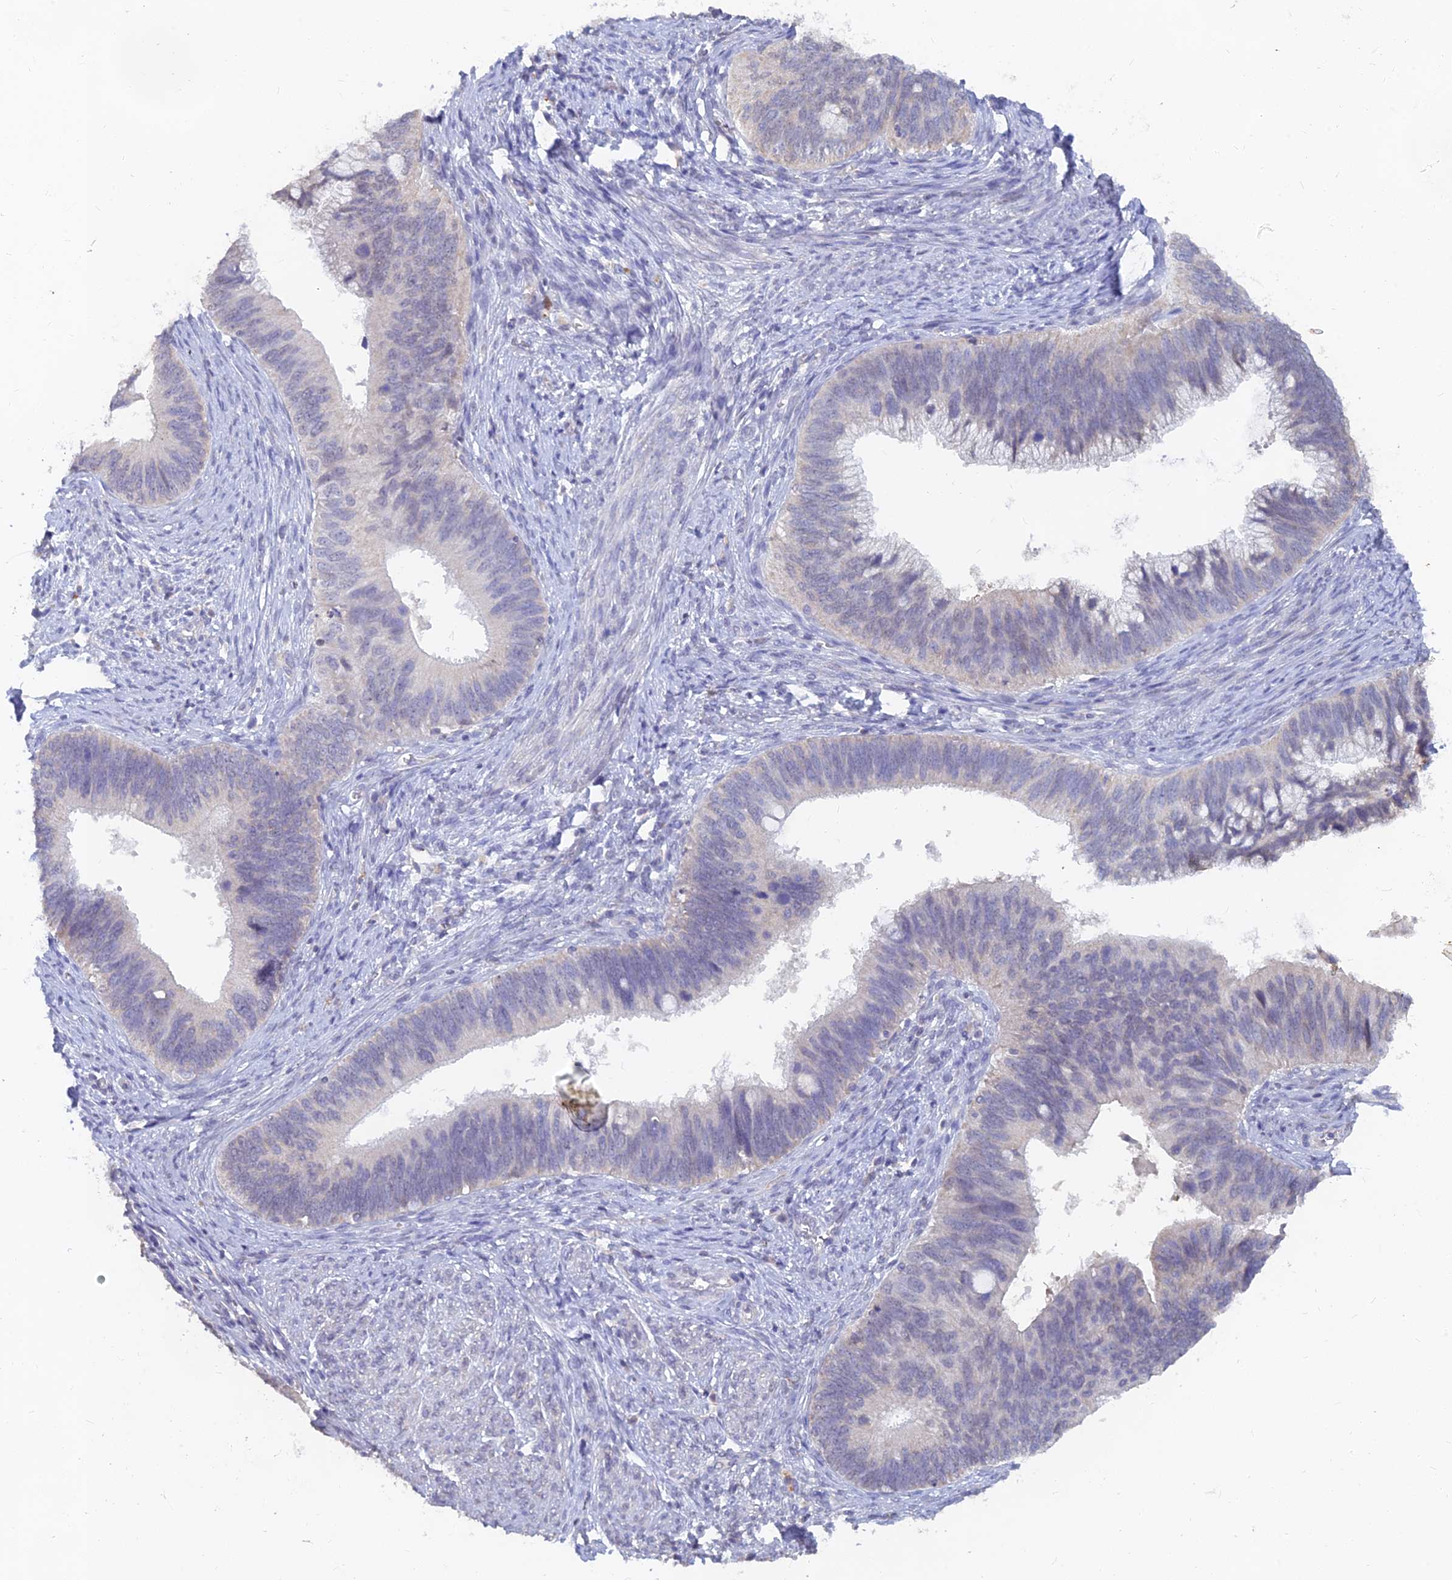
{"staining": {"intensity": "negative", "quantity": "none", "location": "none"}, "tissue": "cervical cancer", "cell_type": "Tumor cells", "image_type": "cancer", "snomed": [{"axis": "morphology", "description": "Adenocarcinoma, NOS"}, {"axis": "topography", "description": "Cervix"}], "caption": "DAB (3,3'-diaminobenzidine) immunohistochemical staining of human cervical cancer (adenocarcinoma) reveals no significant expression in tumor cells.", "gene": "LRIF1", "patient": {"sex": "female", "age": 42}}